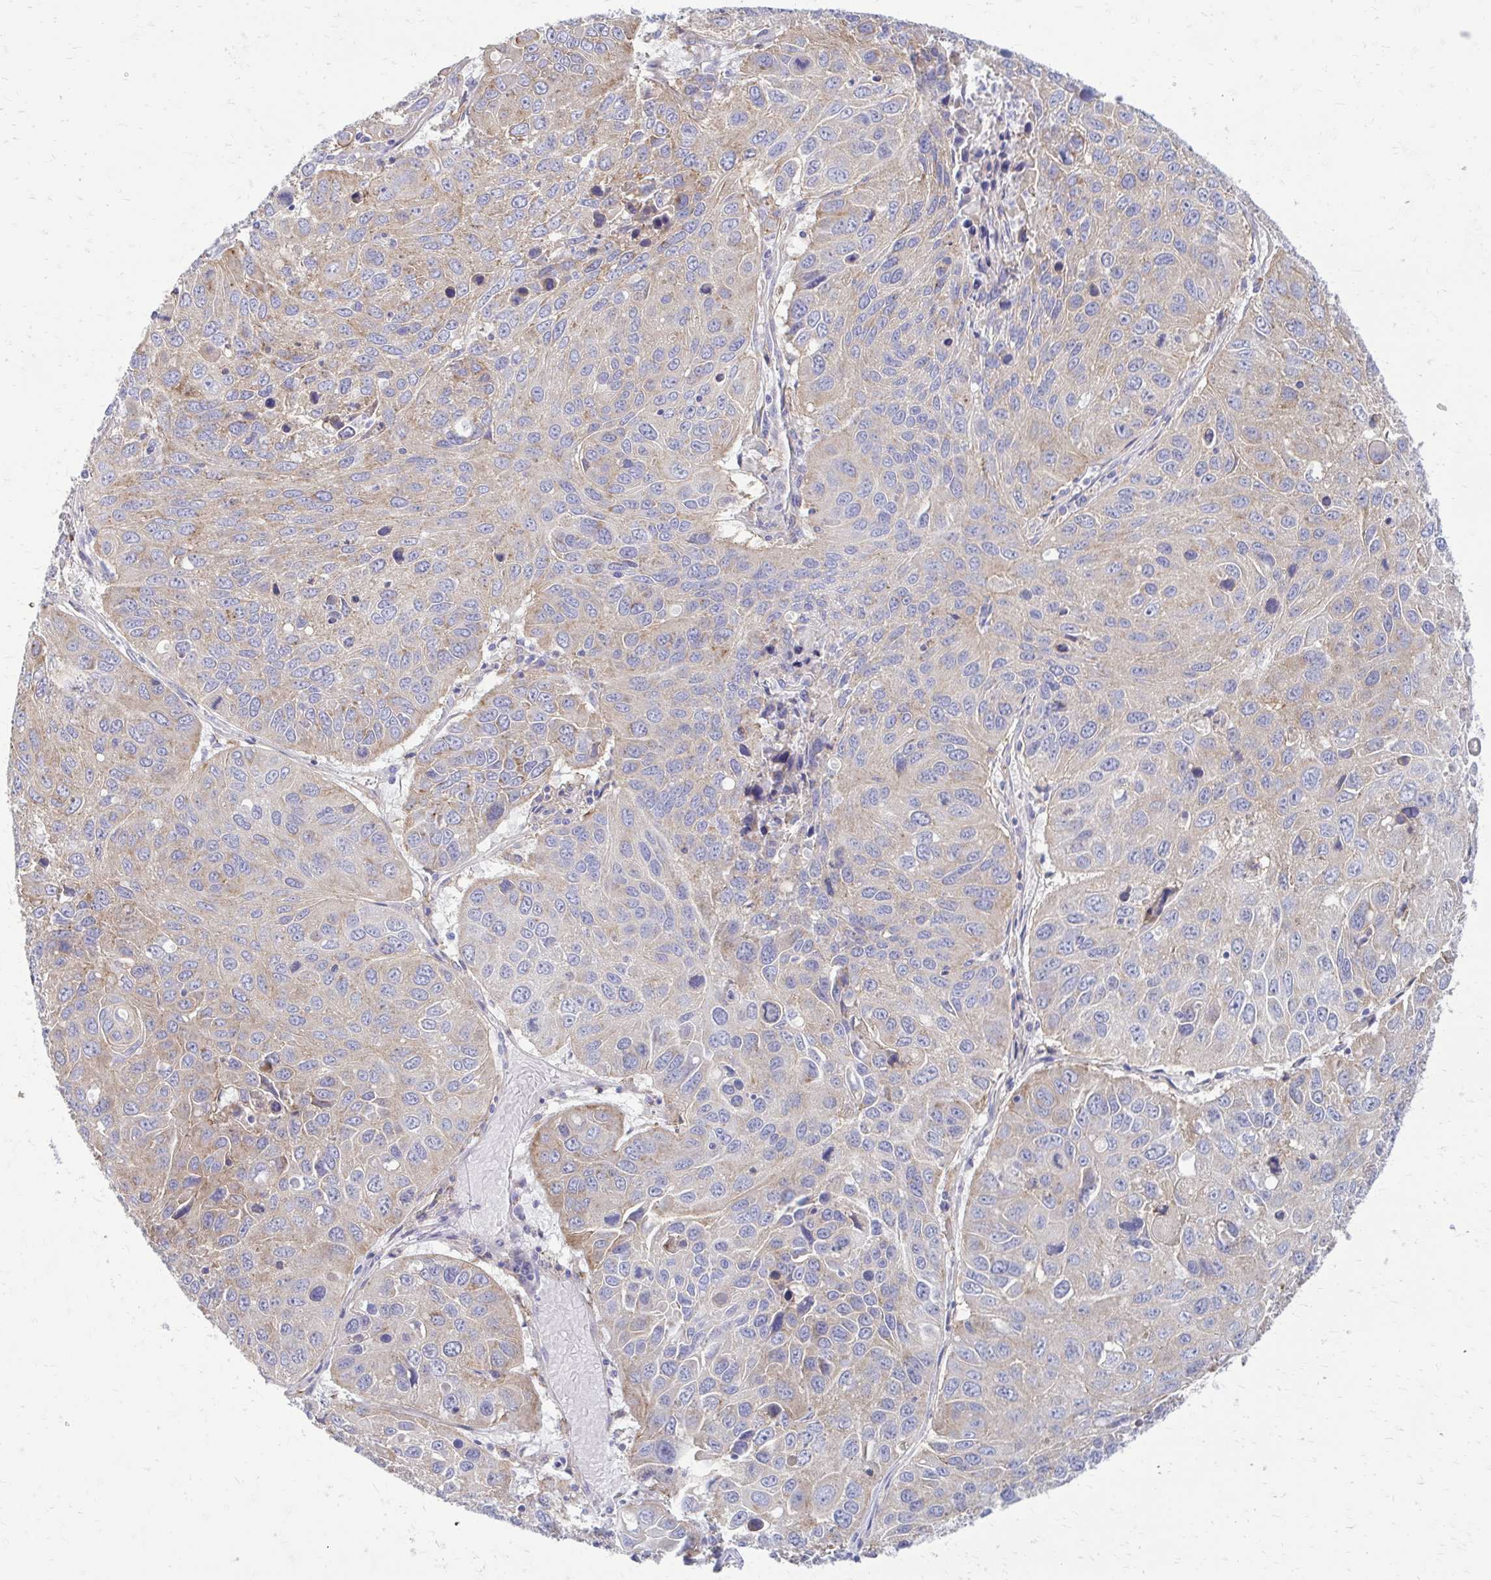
{"staining": {"intensity": "weak", "quantity": "25%-75%", "location": "cytoplasmic/membranous"}, "tissue": "lung cancer", "cell_type": "Tumor cells", "image_type": "cancer", "snomed": [{"axis": "morphology", "description": "Squamous cell carcinoma, NOS"}, {"axis": "topography", "description": "Lung"}], "caption": "Lung squamous cell carcinoma stained with a brown dye displays weak cytoplasmic/membranous positive staining in about 25%-75% of tumor cells.", "gene": "CLTA", "patient": {"sex": "female", "age": 61}}